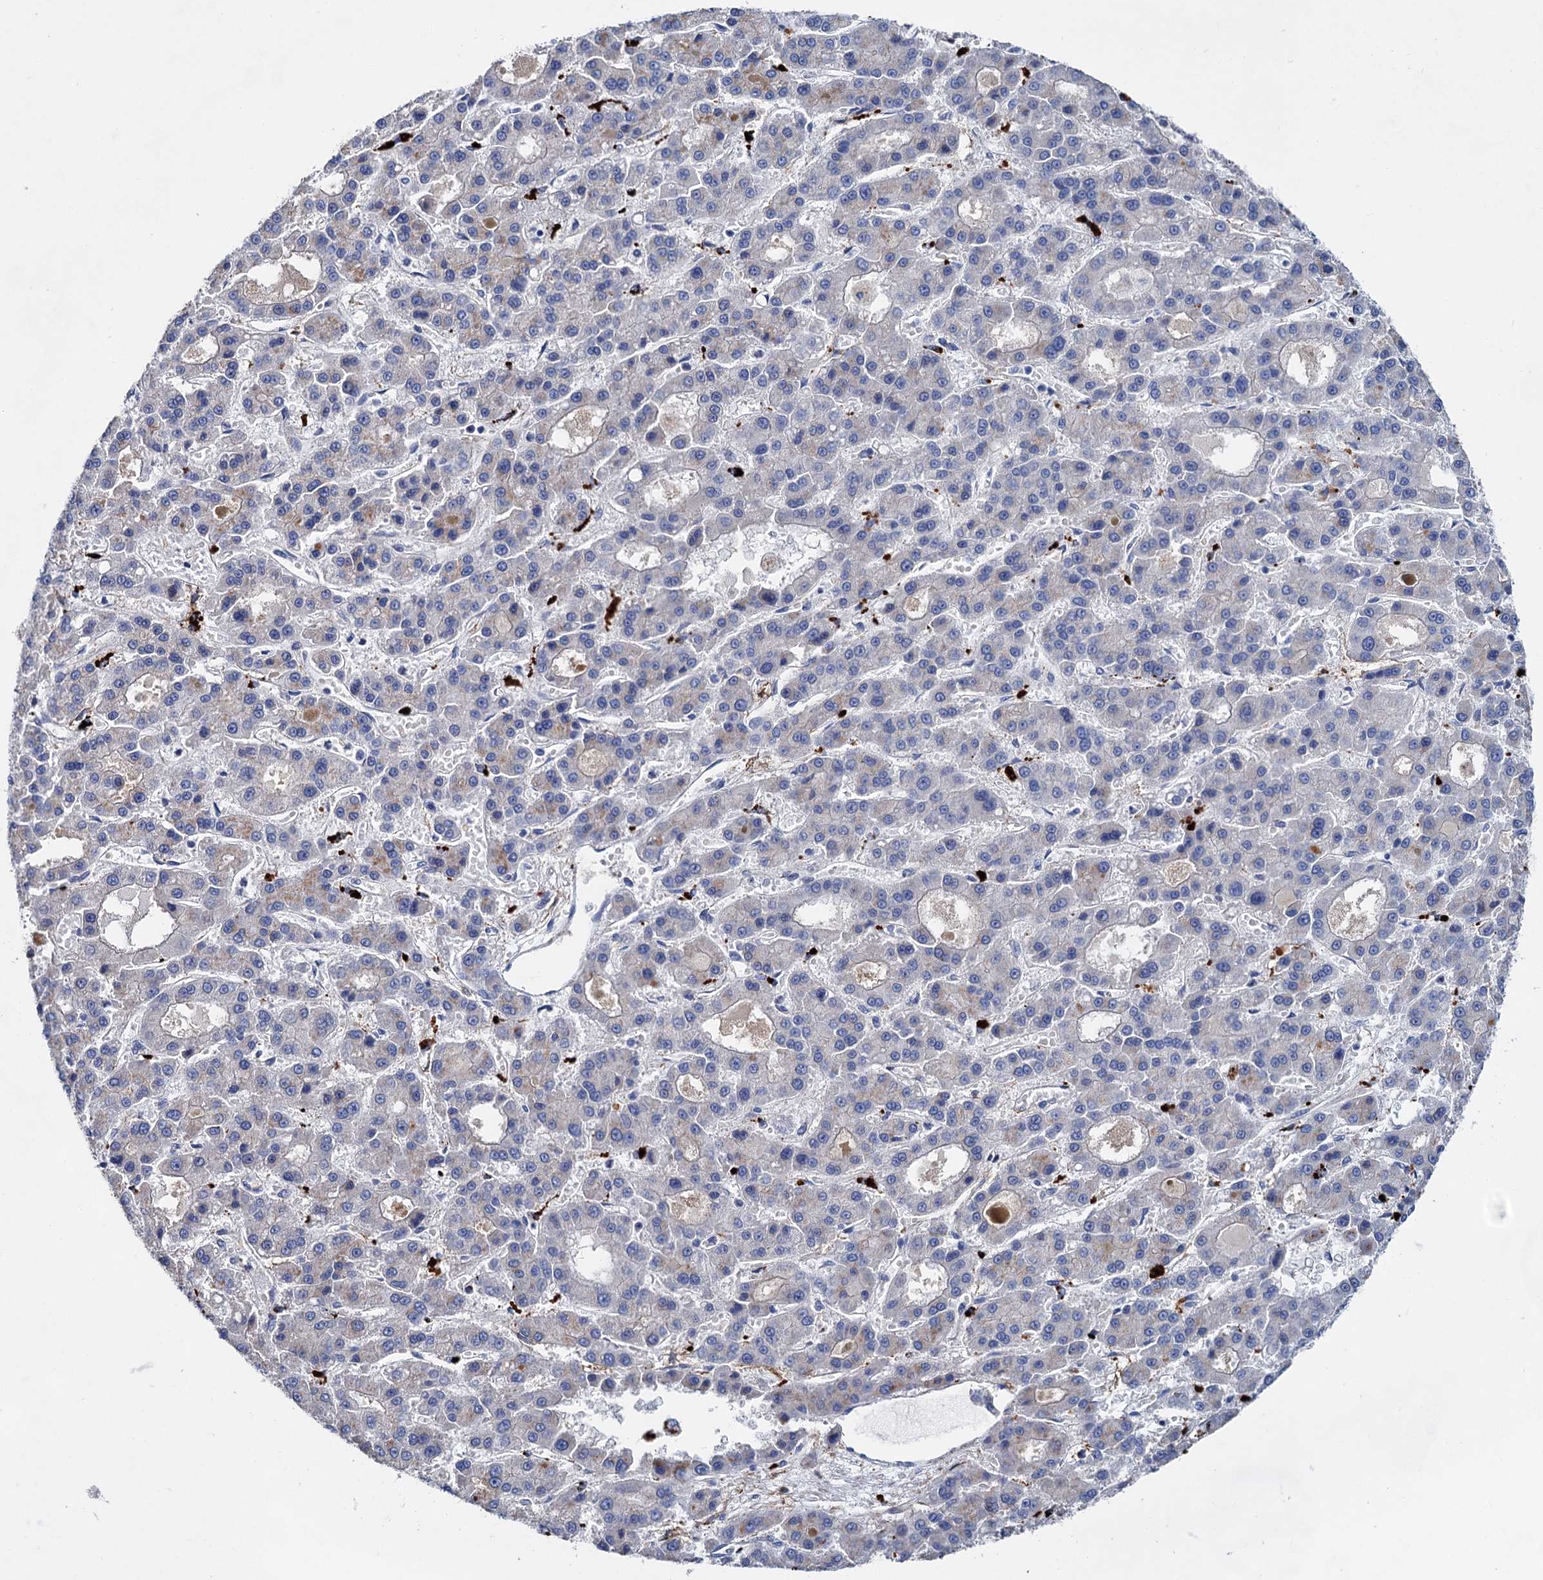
{"staining": {"intensity": "negative", "quantity": "none", "location": "none"}, "tissue": "liver cancer", "cell_type": "Tumor cells", "image_type": "cancer", "snomed": [{"axis": "morphology", "description": "Carcinoma, Hepatocellular, NOS"}, {"axis": "topography", "description": "Liver"}], "caption": "Immunohistochemical staining of human liver cancer demonstrates no significant expression in tumor cells. (Stains: DAB (3,3'-diaminobenzidine) immunohistochemistry with hematoxylin counter stain, Microscopy: brightfield microscopy at high magnification).", "gene": "GPR155", "patient": {"sex": "male", "age": 70}}